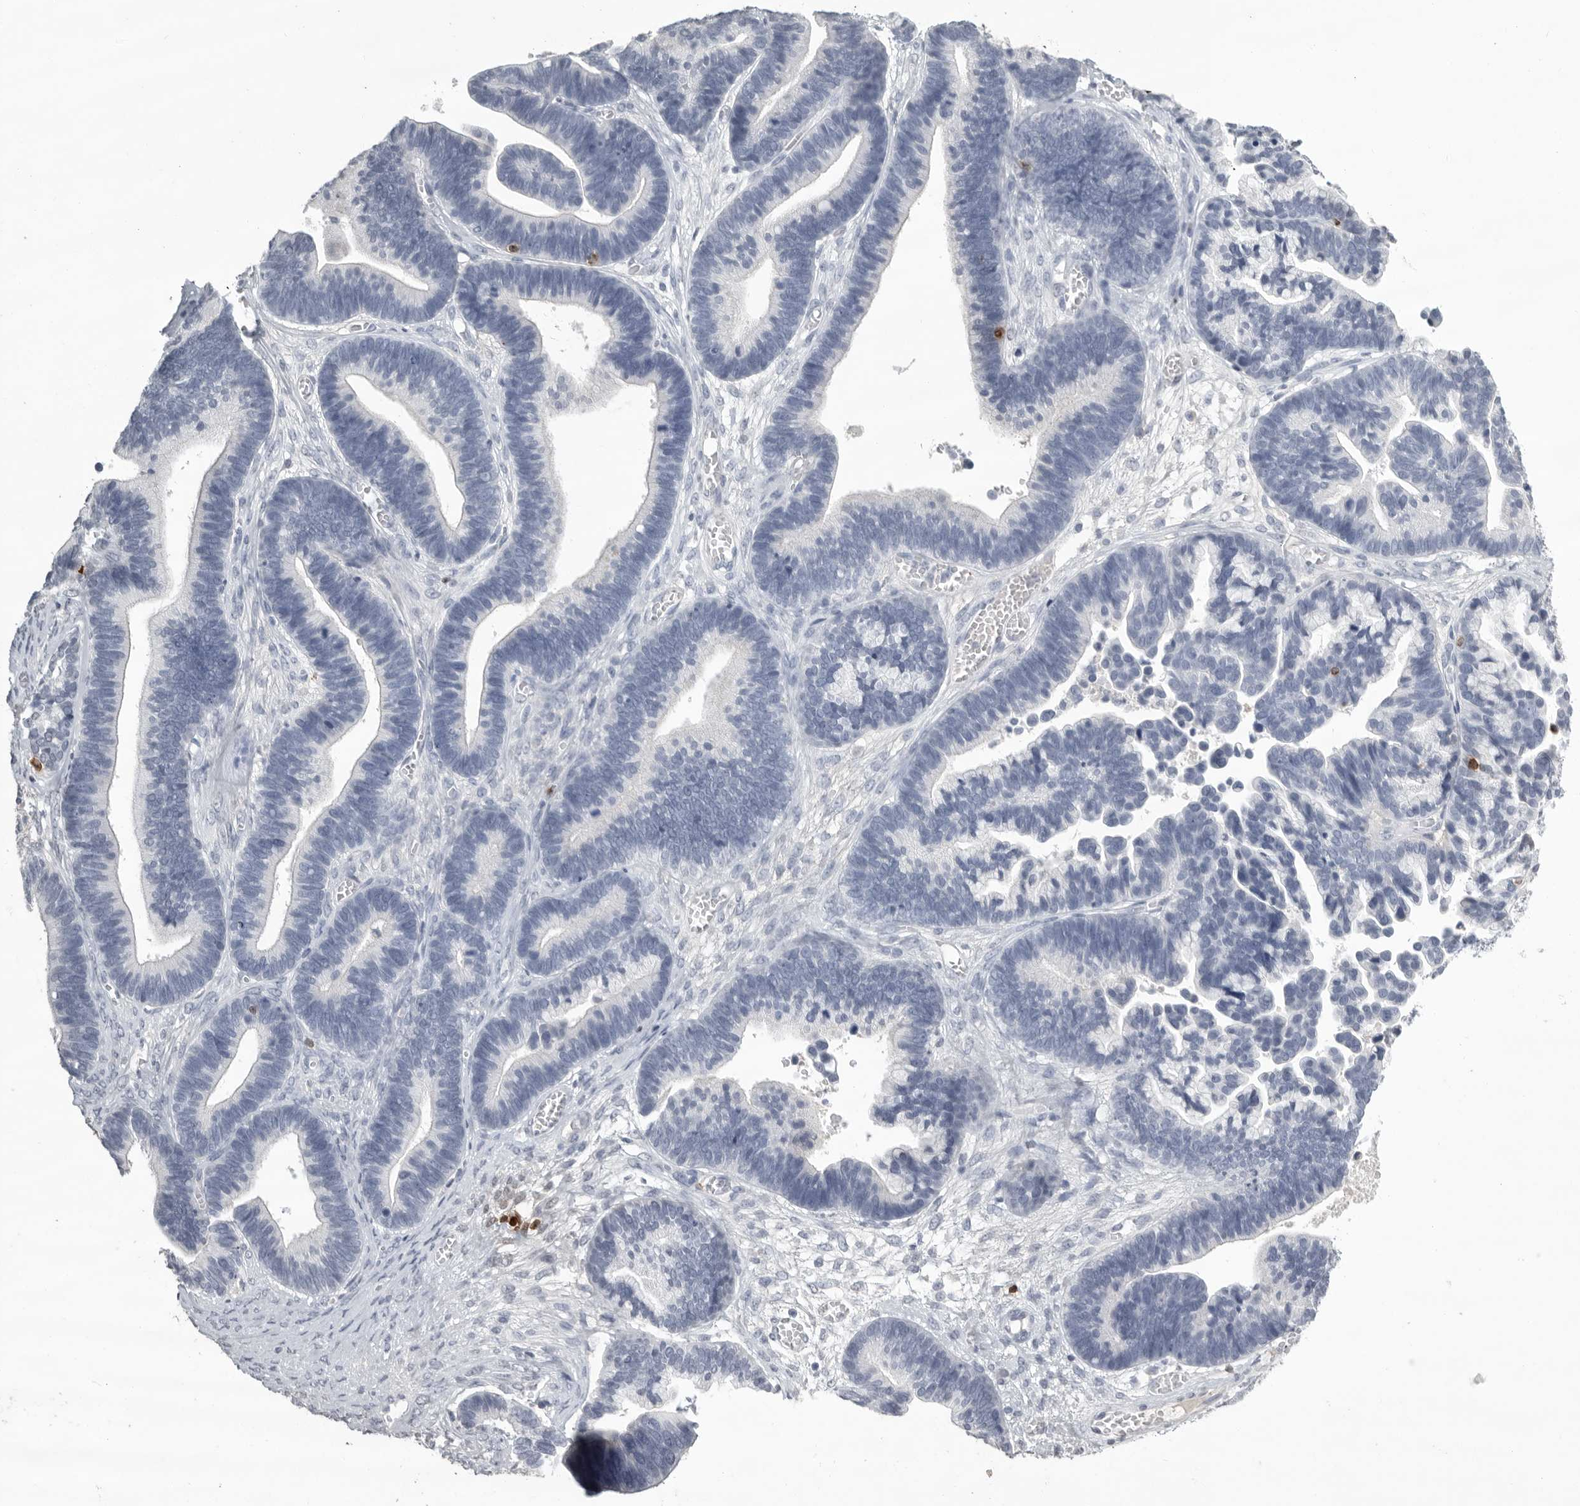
{"staining": {"intensity": "negative", "quantity": "none", "location": "none"}, "tissue": "ovarian cancer", "cell_type": "Tumor cells", "image_type": "cancer", "snomed": [{"axis": "morphology", "description": "Cystadenocarcinoma, serous, NOS"}, {"axis": "topography", "description": "Ovary"}], "caption": "An image of human ovarian serous cystadenocarcinoma is negative for staining in tumor cells.", "gene": "GNLY", "patient": {"sex": "female", "age": 56}}